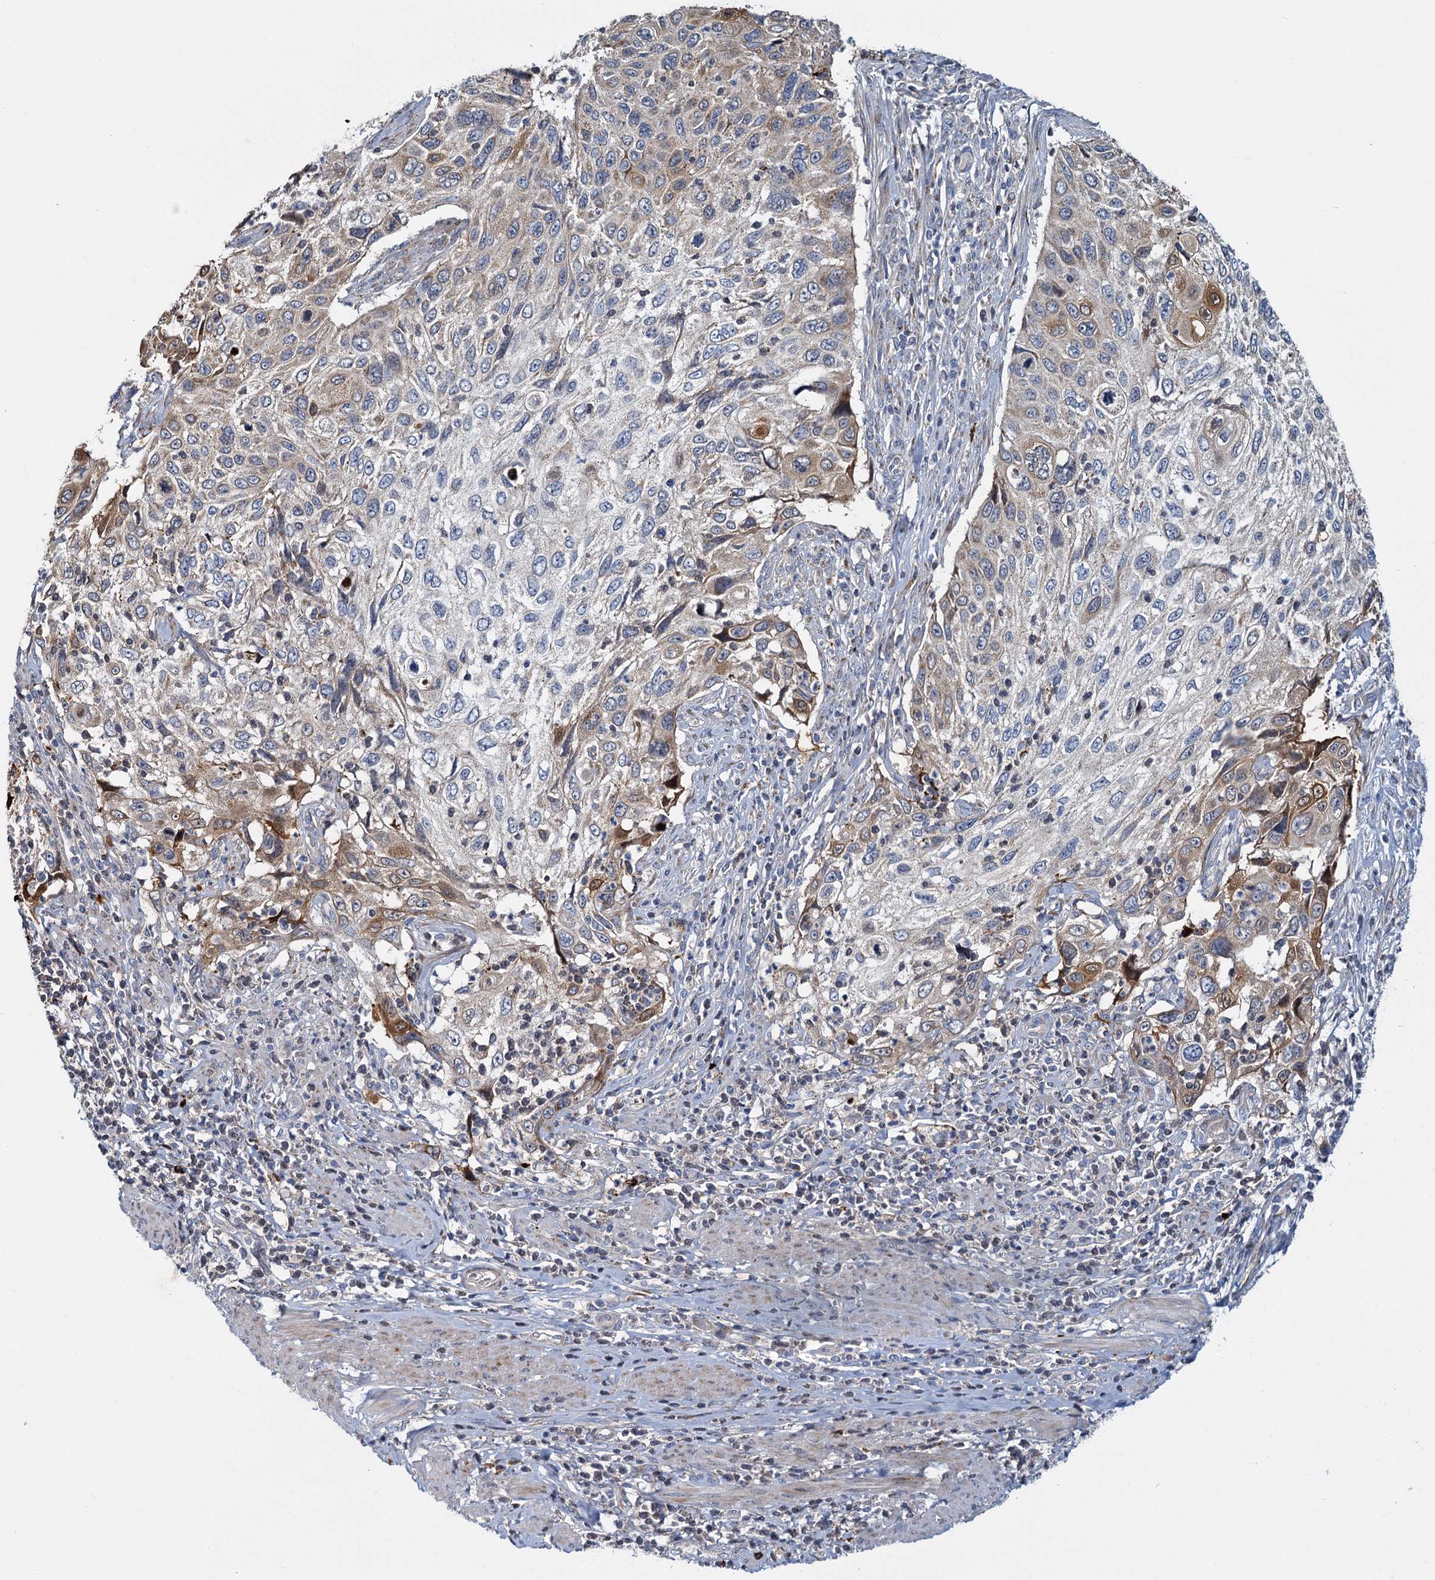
{"staining": {"intensity": "strong", "quantity": "<25%", "location": "cytoplasmic/membranous"}, "tissue": "cervical cancer", "cell_type": "Tumor cells", "image_type": "cancer", "snomed": [{"axis": "morphology", "description": "Squamous cell carcinoma, NOS"}, {"axis": "topography", "description": "Cervix"}], "caption": "Protein positivity by immunohistochemistry (IHC) shows strong cytoplasmic/membranous expression in about <25% of tumor cells in cervical cancer (squamous cell carcinoma).", "gene": "DCUN1D2", "patient": {"sex": "female", "age": 70}}